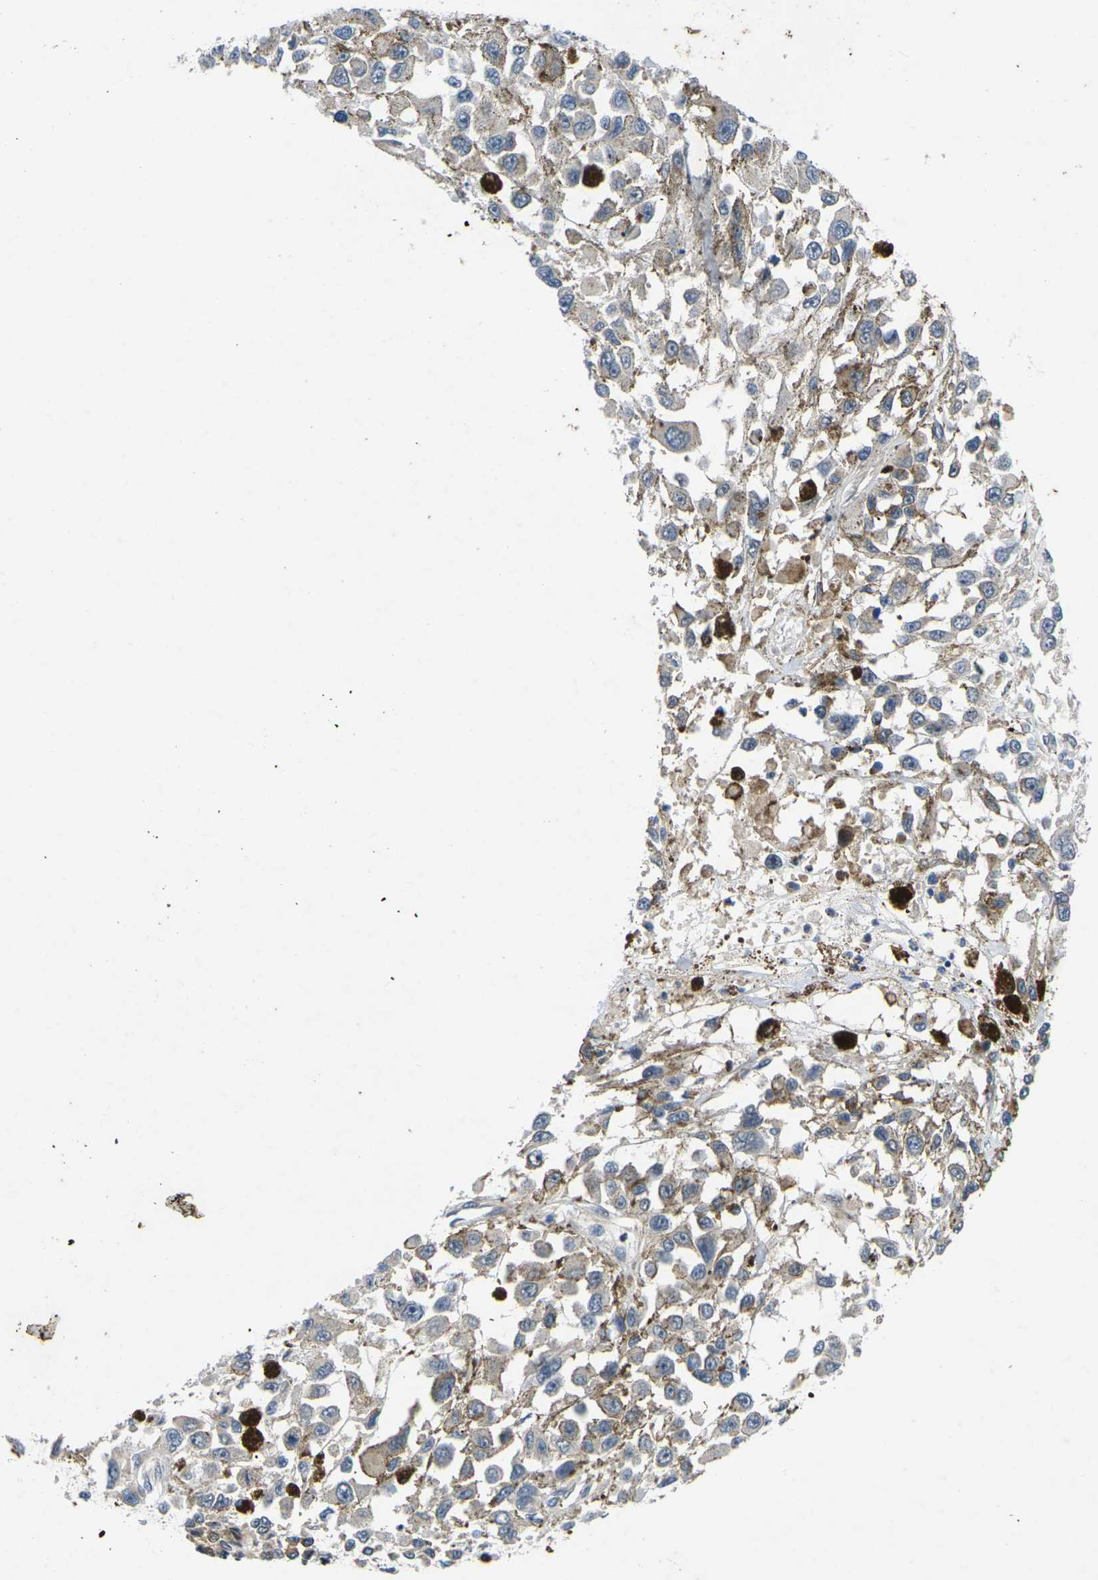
{"staining": {"intensity": "negative", "quantity": "none", "location": "none"}, "tissue": "melanoma", "cell_type": "Tumor cells", "image_type": "cancer", "snomed": [{"axis": "morphology", "description": "Malignant melanoma, Metastatic site"}, {"axis": "topography", "description": "Lymph node"}], "caption": "Melanoma was stained to show a protein in brown. There is no significant expression in tumor cells.", "gene": "ROBO2", "patient": {"sex": "male", "age": 59}}